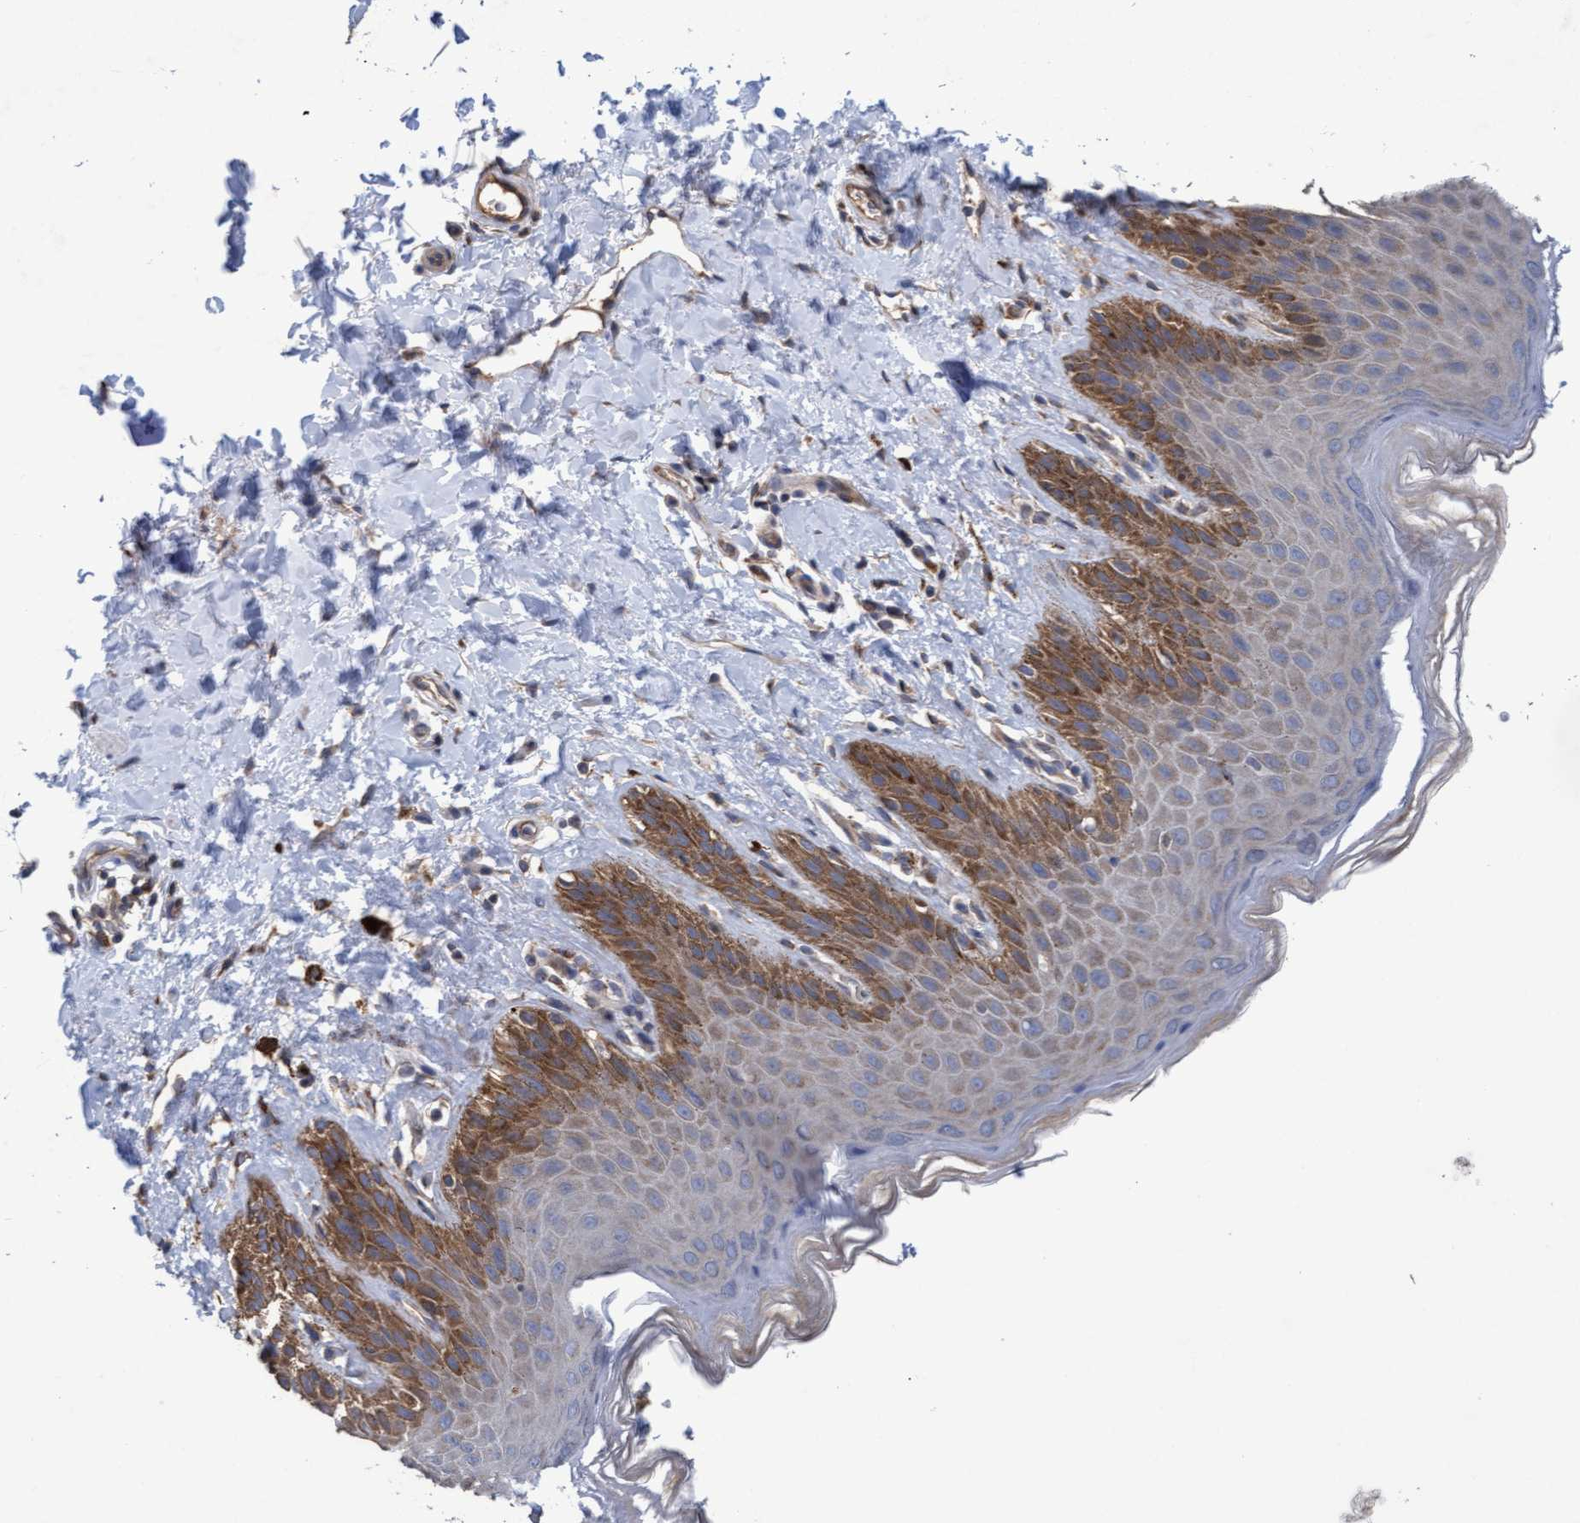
{"staining": {"intensity": "moderate", "quantity": ">75%", "location": "cytoplasmic/membranous"}, "tissue": "skin", "cell_type": "Epidermal cells", "image_type": "normal", "snomed": [{"axis": "morphology", "description": "Normal tissue, NOS"}, {"axis": "topography", "description": "Cartilage tissue"}], "caption": "Protein staining by immunohistochemistry displays moderate cytoplasmic/membranous expression in approximately >75% of epidermal cells in benign skin.", "gene": "MRPL38", "patient": {"sex": "male", "age": 70}}